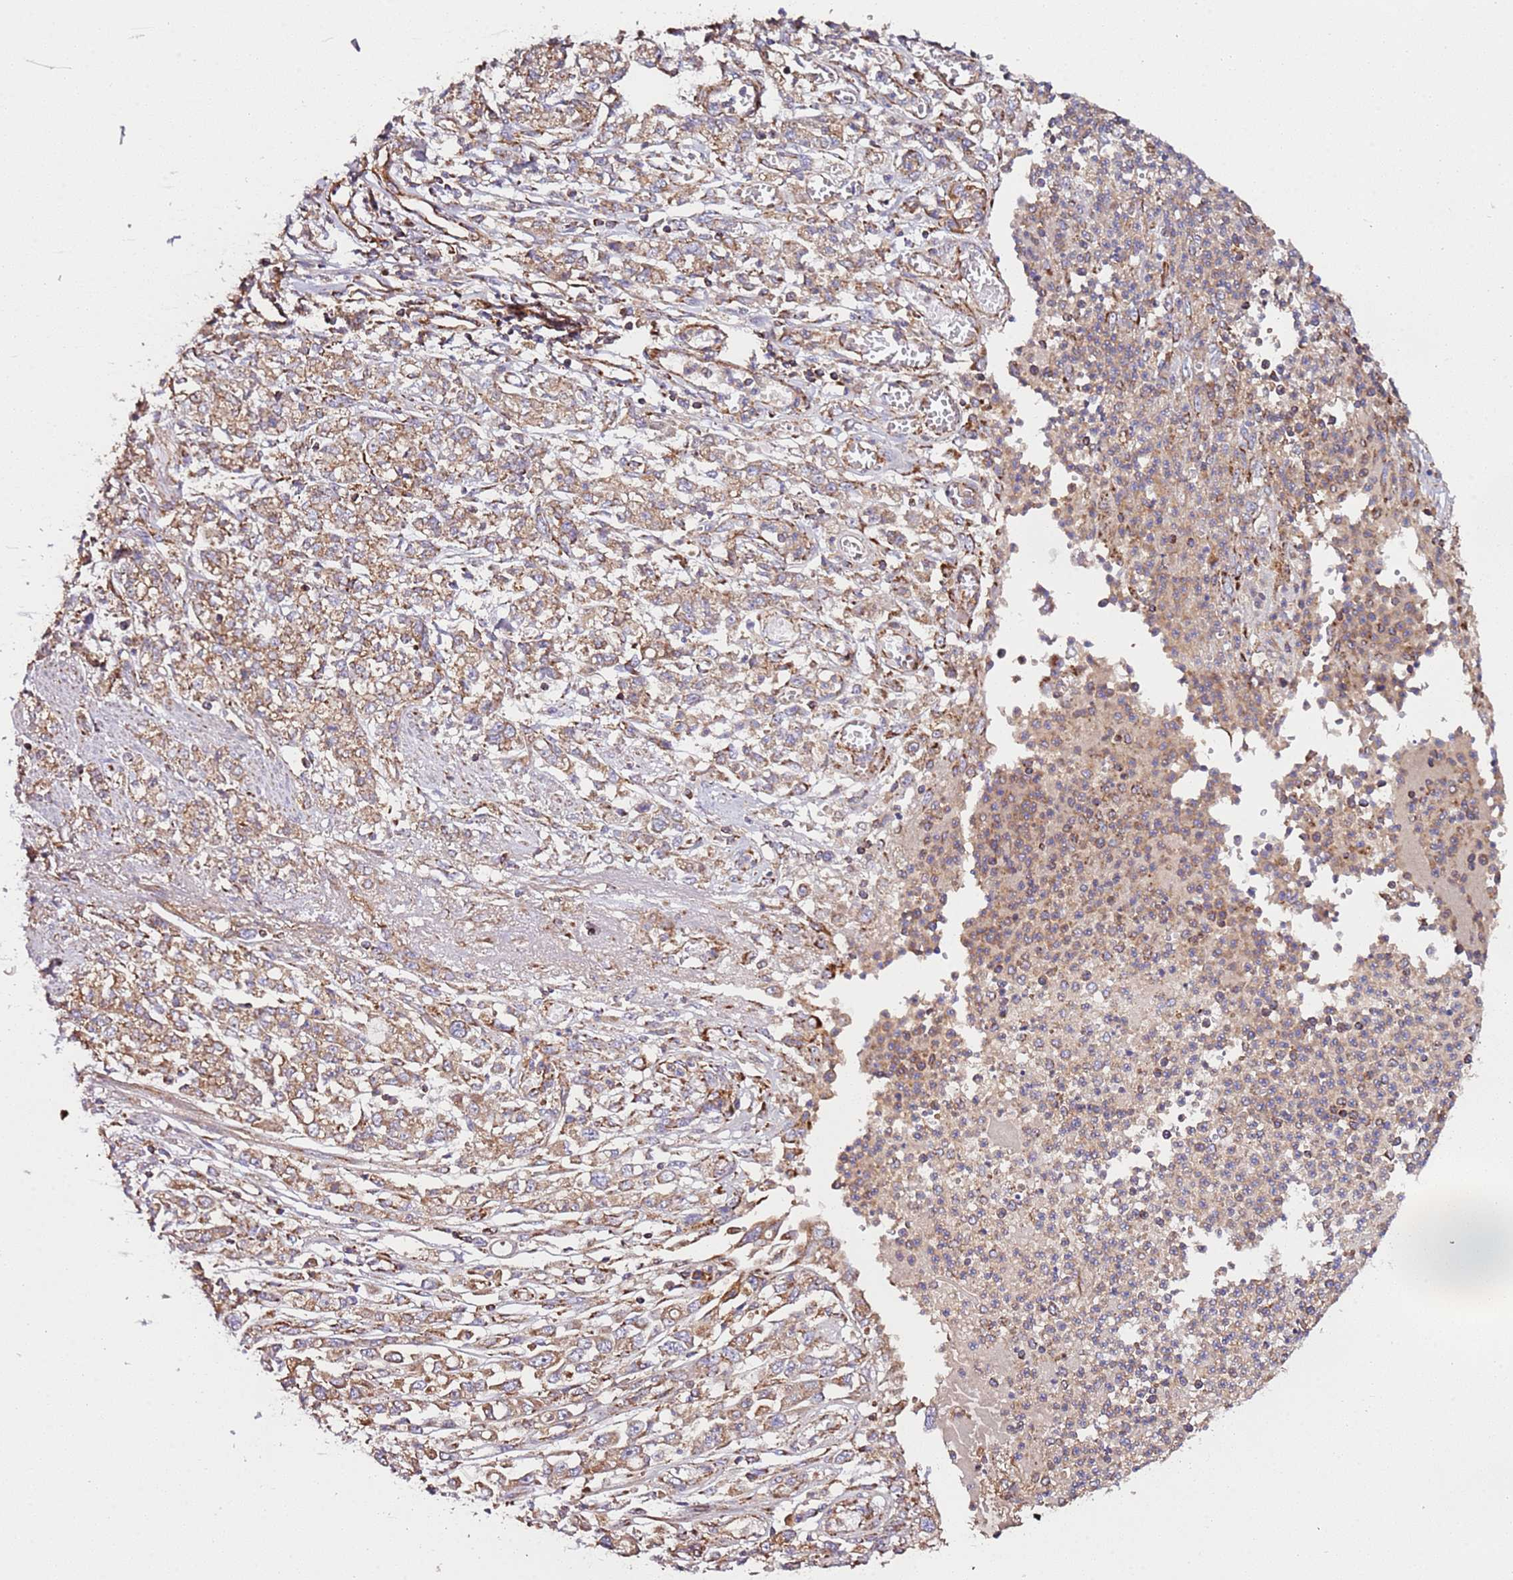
{"staining": {"intensity": "moderate", "quantity": ">75%", "location": "cytoplasmic/membranous"}, "tissue": "stomach cancer", "cell_type": "Tumor cells", "image_type": "cancer", "snomed": [{"axis": "morphology", "description": "Adenocarcinoma, NOS"}, {"axis": "topography", "description": "Stomach"}], "caption": "Adenocarcinoma (stomach) stained for a protein reveals moderate cytoplasmic/membranous positivity in tumor cells.", "gene": "RMND5A", "patient": {"sex": "female", "age": 76}}